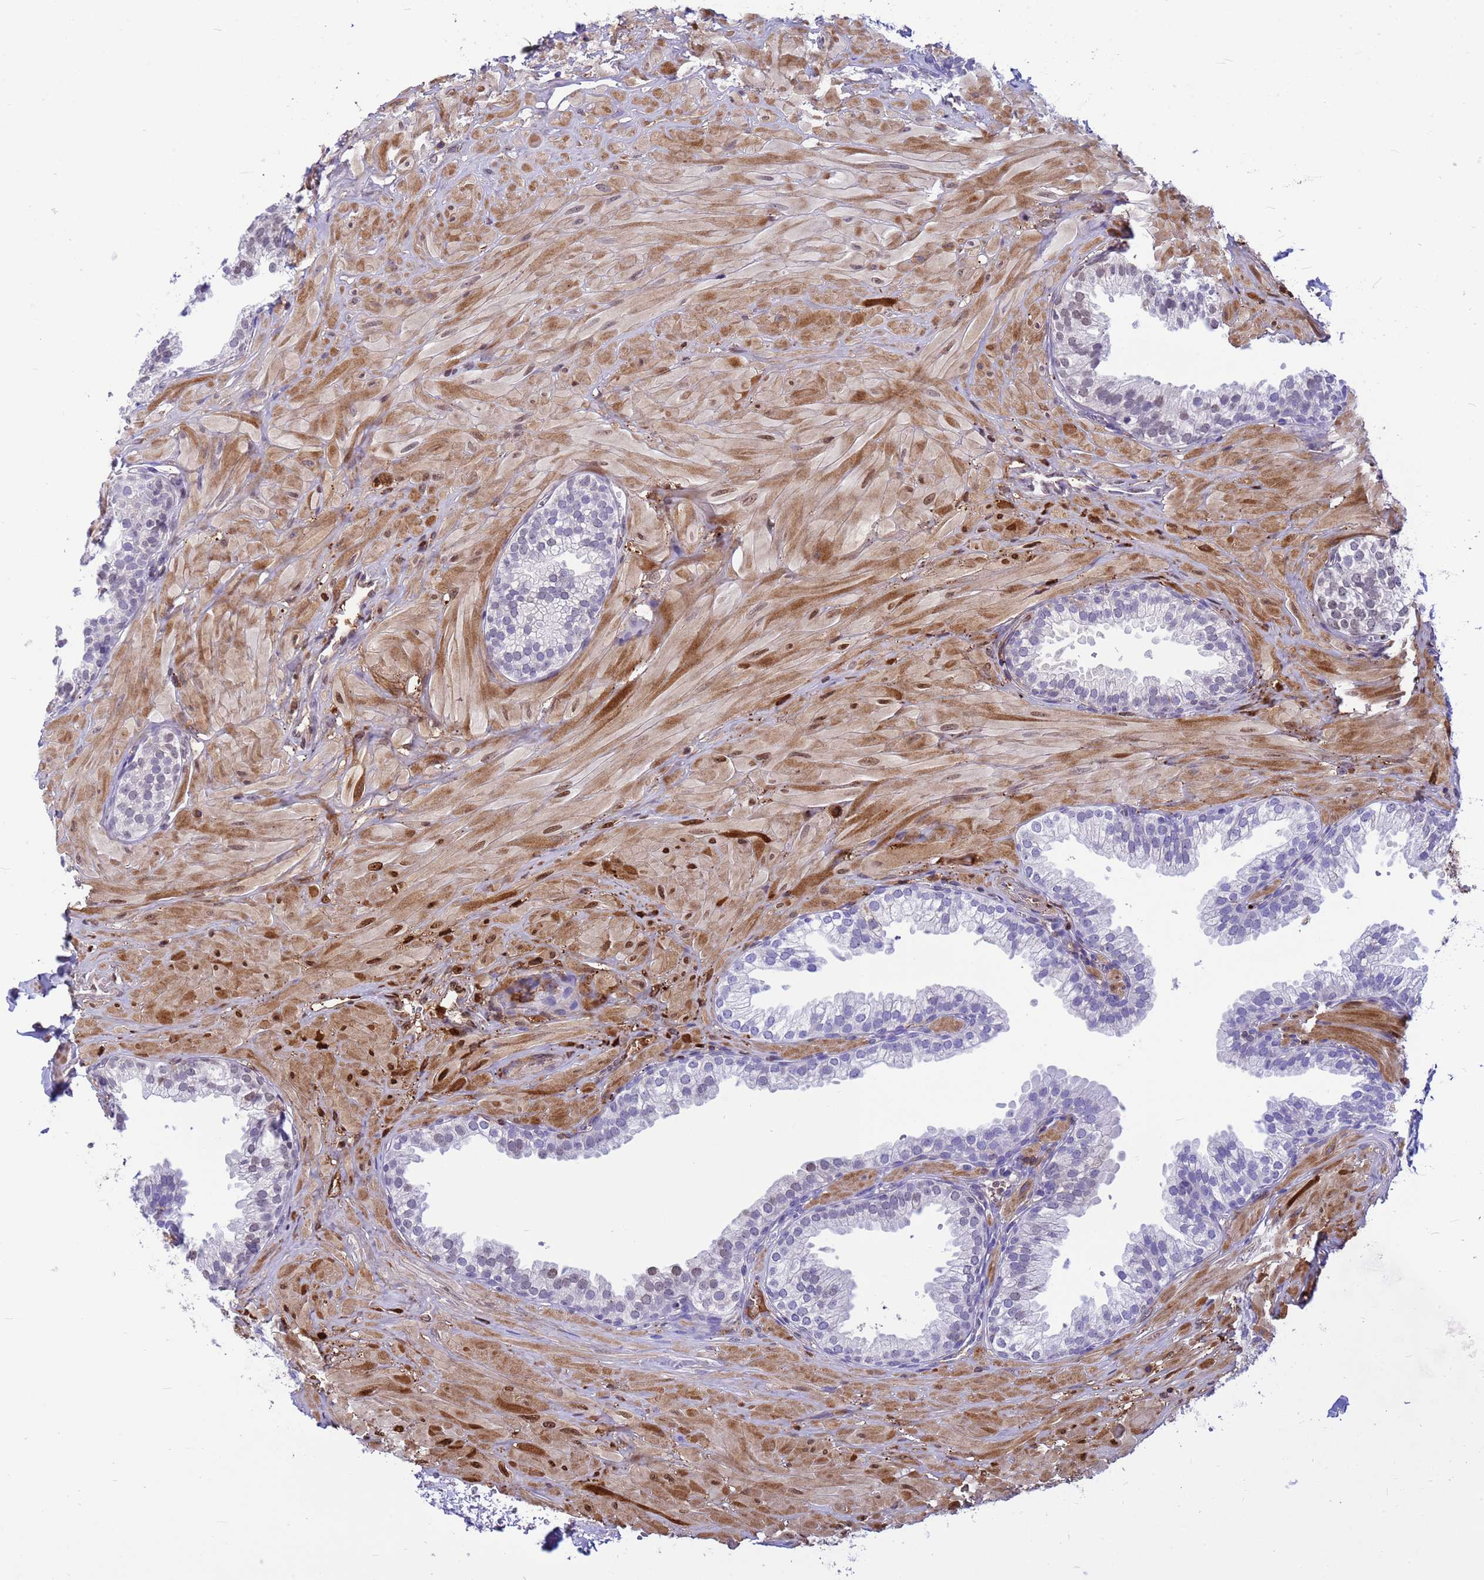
{"staining": {"intensity": "weak", "quantity": "<25%", "location": "nuclear"}, "tissue": "prostate", "cell_type": "Glandular cells", "image_type": "normal", "snomed": [{"axis": "morphology", "description": "Normal tissue, NOS"}, {"axis": "topography", "description": "Prostate"}, {"axis": "topography", "description": "Peripheral nerve tissue"}], "caption": "Immunohistochemical staining of benign human prostate reveals no significant positivity in glandular cells.", "gene": "ORM1", "patient": {"sex": "male", "age": 55}}